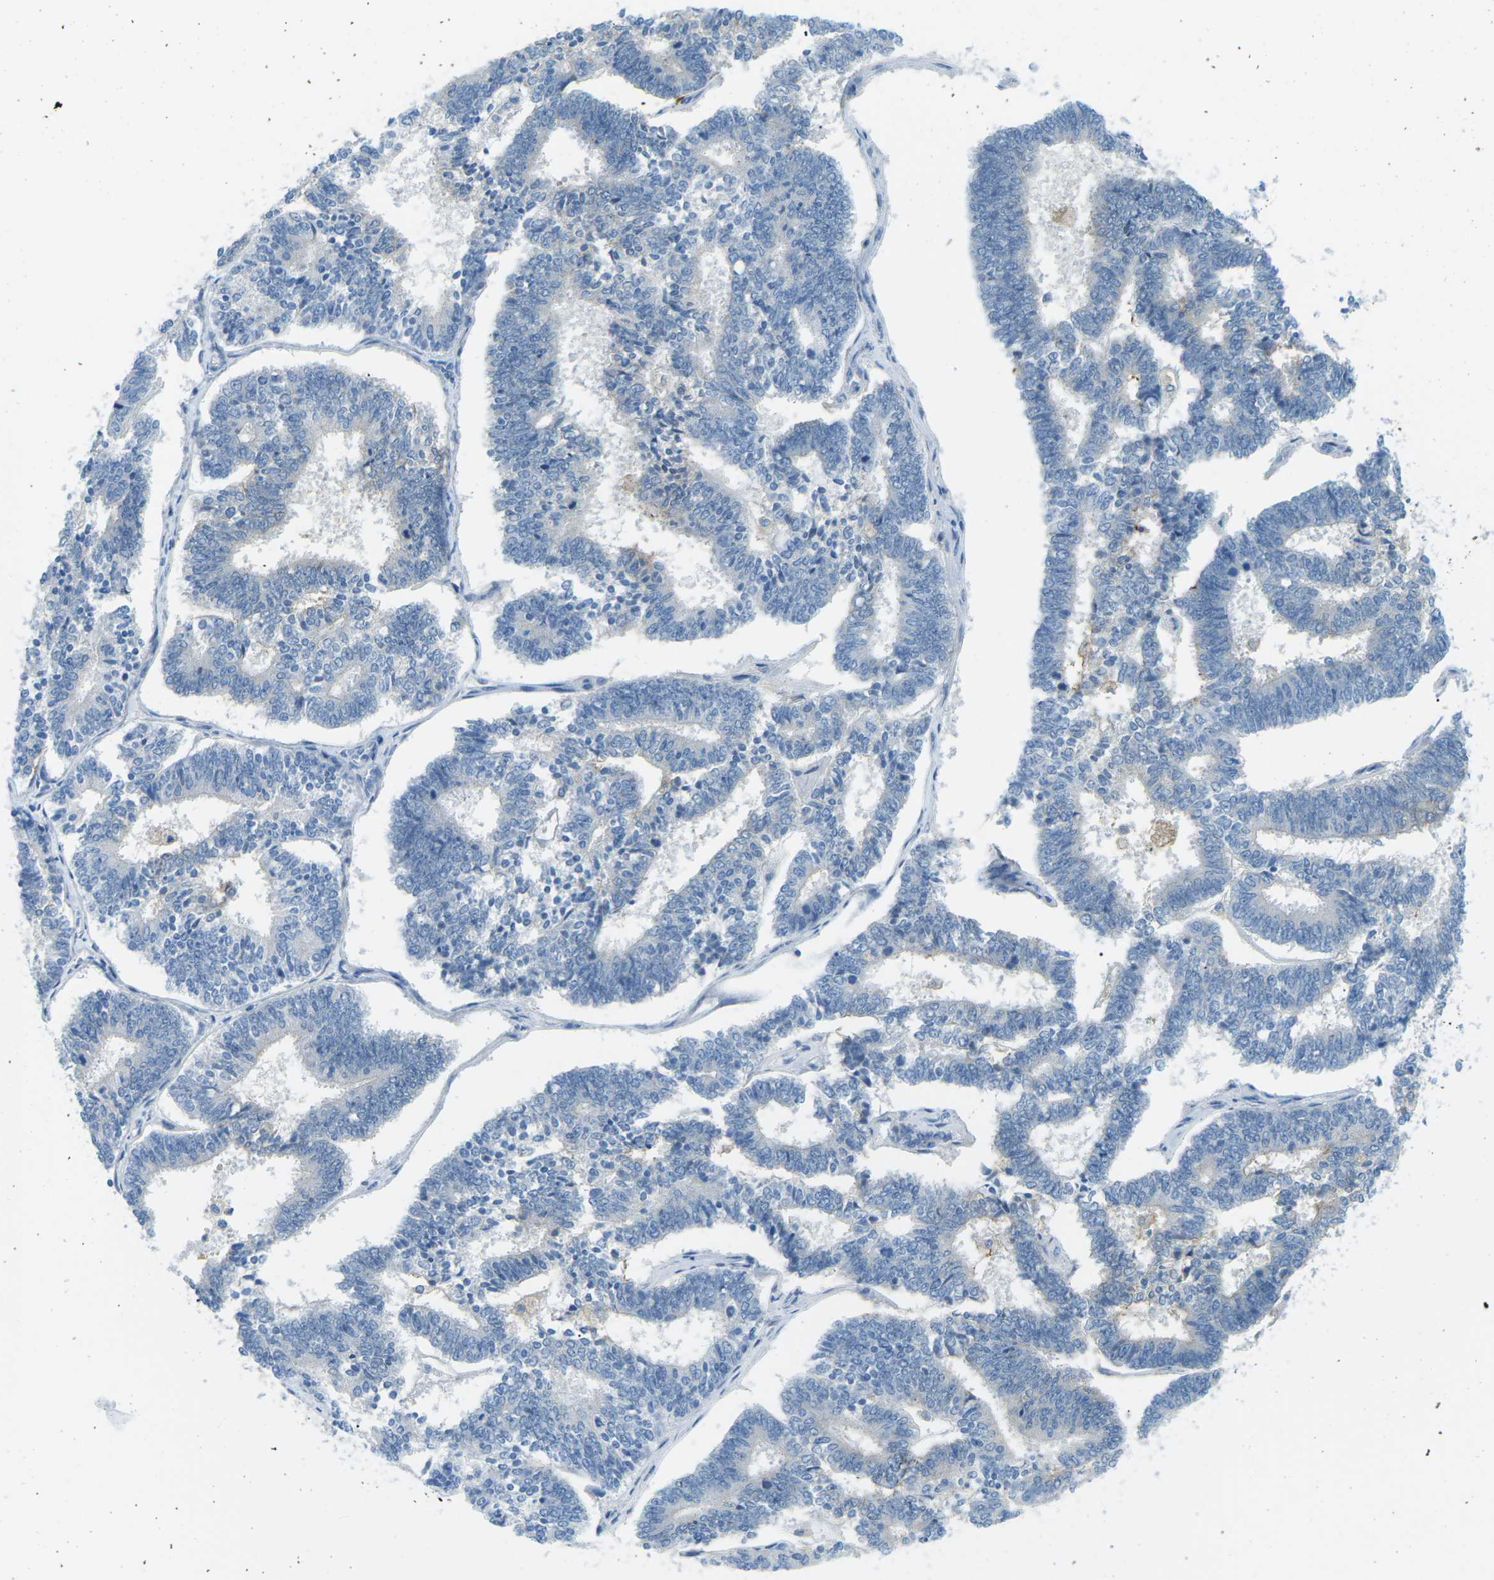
{"staining": {"intensity": "negative", "quantity": "none", "location": "none"}, "tissue": "endometrial cancer", "cell_type": "Tumor cells", "image_type": "cancer", "snomed": [{"axis": "morphology", "description": "Adenocarcinoma, NOS"}, {"axis": "topography", "description": "Endometrium"}], "caption": "An IHC micrograph of endometrial adenocarcinoma is shown. There is no staining in tumor cells of endometrial adenocarcinoma.", "gene": "CD47", "patient": {"sex": "female", "age": 70}}